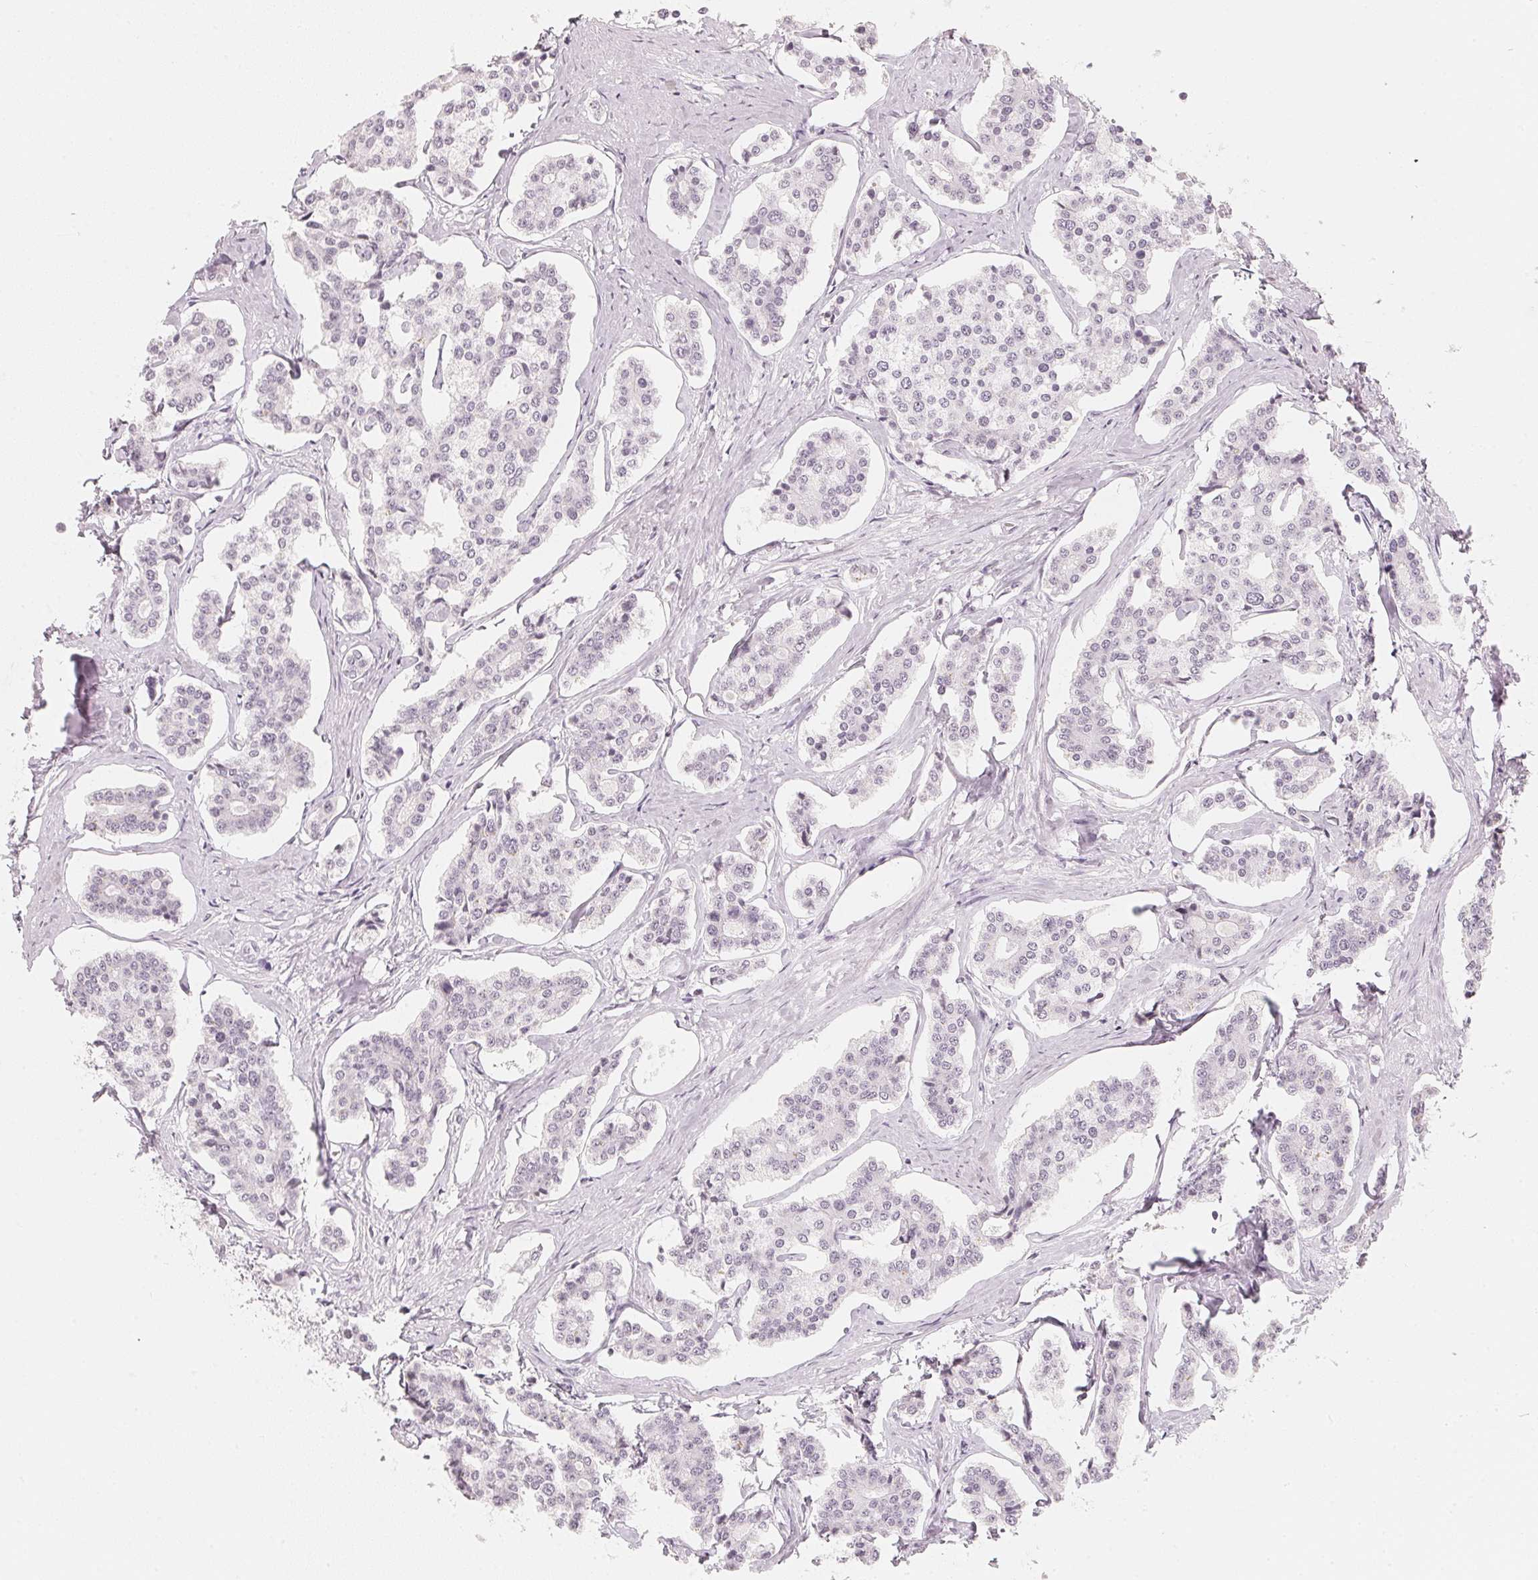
{"staining": {"intensity": "negative", "quantity": "none", "location": "none"}, "tissue": "carcinoid", "cell_type": "Tumor cells", "image_type": "cancer", "snomed": [{"axis": "morphology", "description": "Carcinoid, malignant, NOS"}, {"axis": "topography", "description": "Small intestine"}], "caption": "Carcinoid (malignant) was stained to show a protein in brown. There is no significant staining in tumor cells.", "gene": "SLC22A8", "patient": {"sex": "female", "age": 65}}